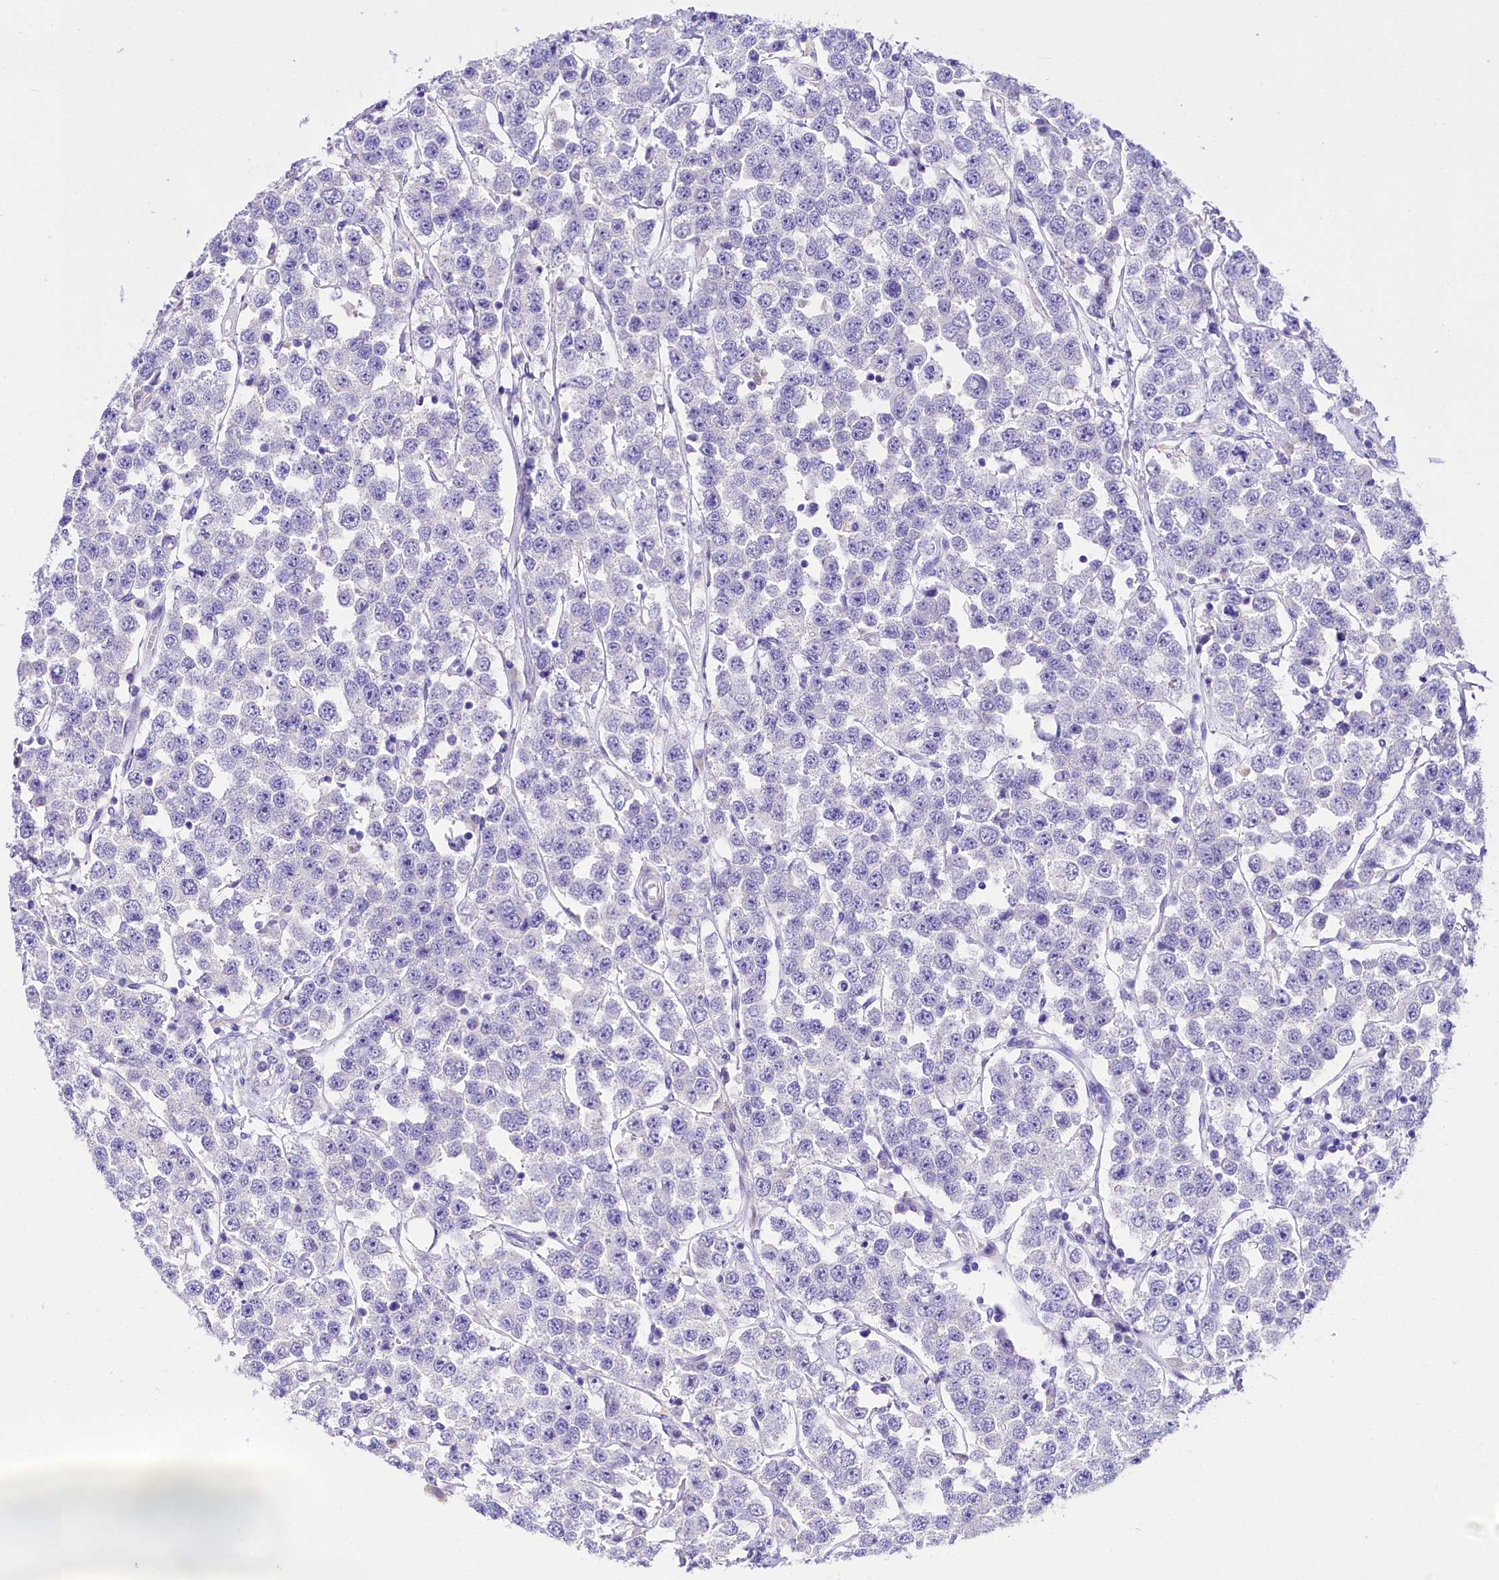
{"staining": {"intensity": "negative", "quantity": "none", "location": "none"}, "tissue": "testis cancer", "cell_type": "Tumor cells", "image_type": "cancer", "snomed": [{"axis": "morphology", "description": "Seminoma, NOS"}, {"axis": "topography", "description": "Testis"}], "caption": "Micrograph shows no significant protein positivity in tumor cells of seminoma (testis). (Brightfield microscopy of DAB immunohistochemistry at high magnification).", "gene": "A2ML1", "patient": {"sex": "male", "age": 28}}